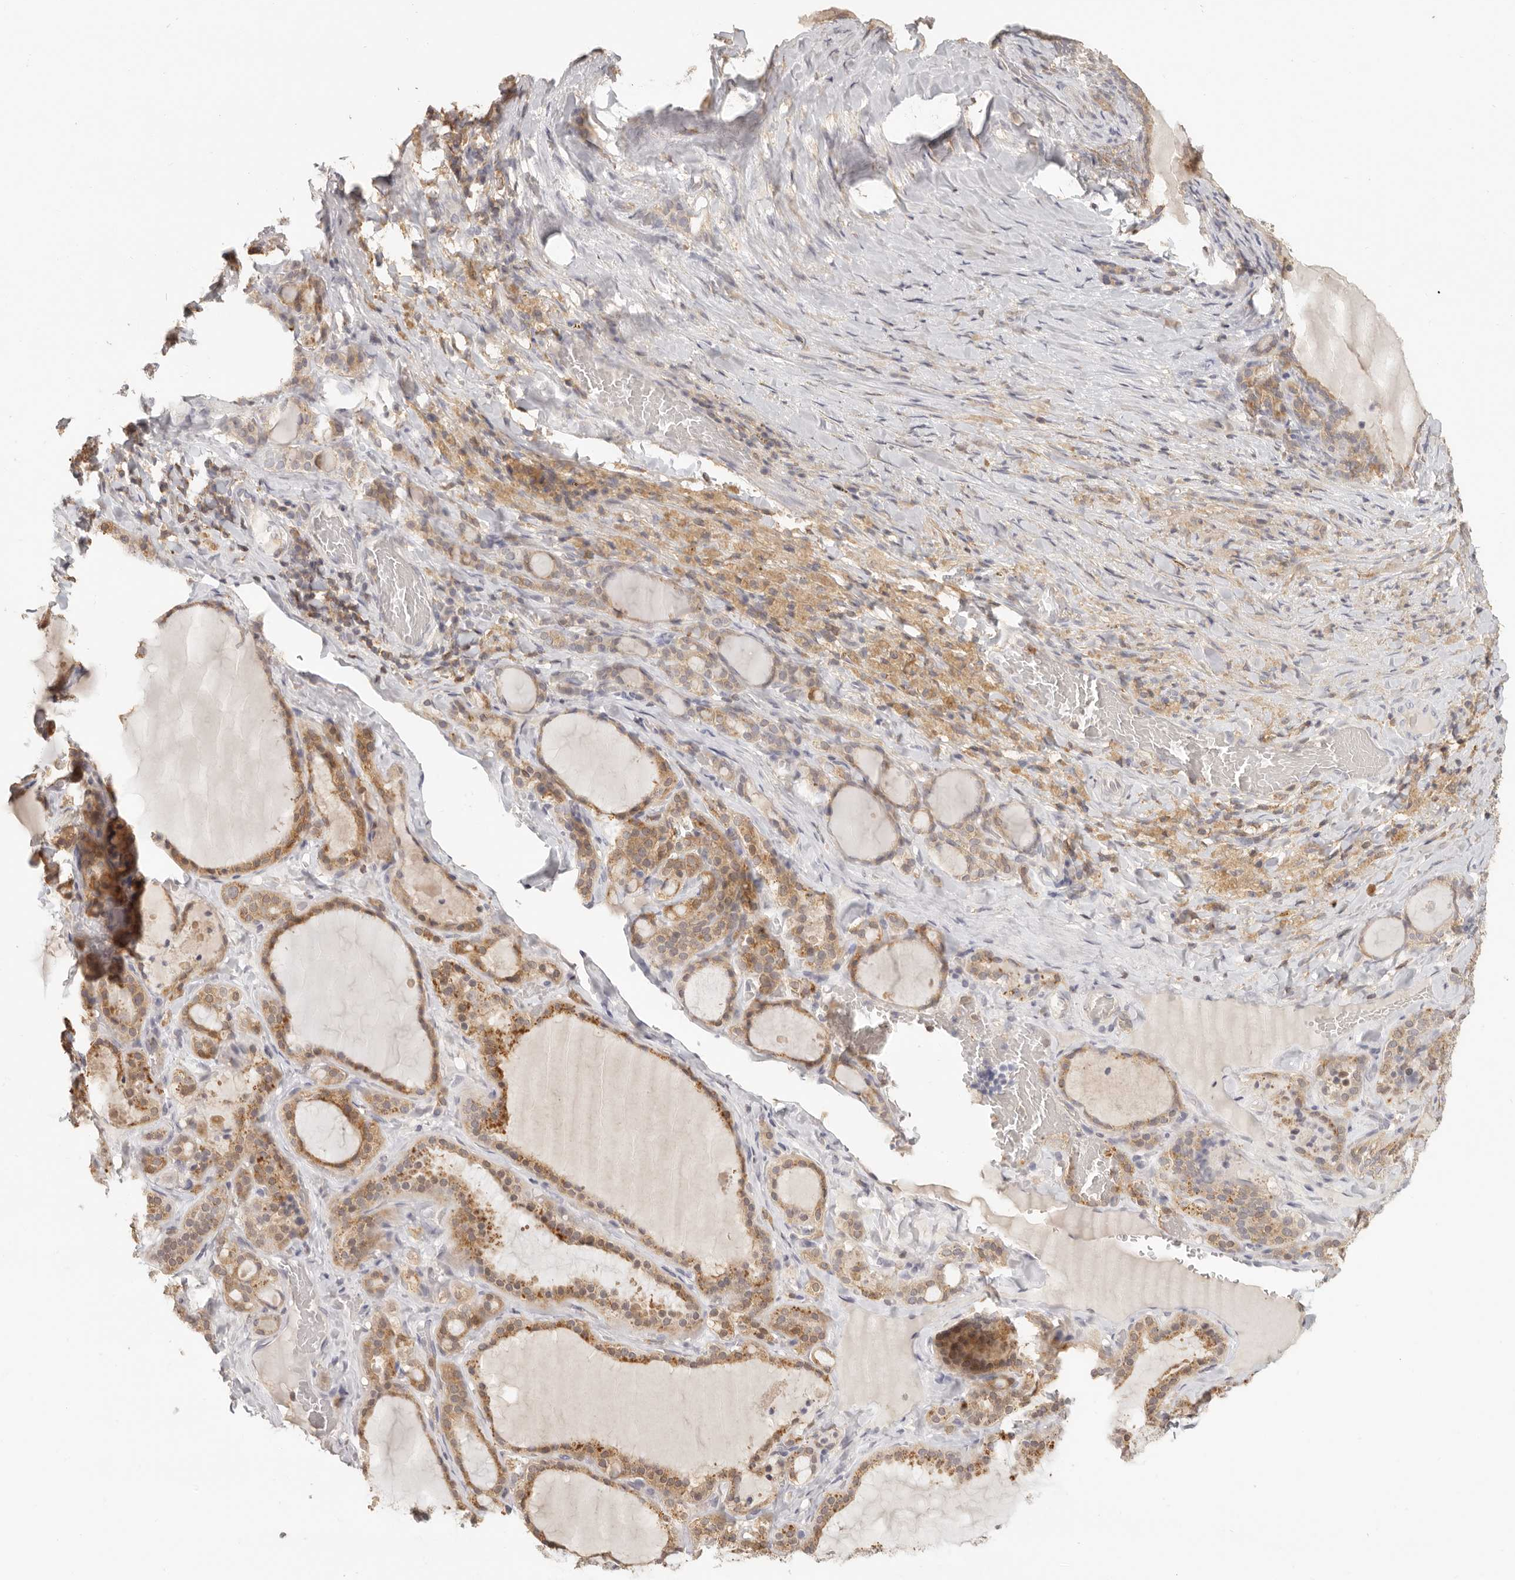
{"staining": {"intensity": "moderate", "quantity": ">75%", "location": "cytoplasmic/membranous"}, "tissue": "thyroid gland", "cell_type": "Glandular cells", "image_type": "normal", "snomed": [{"axis": "morphology", "description": "Normal tissue, NOS"}, {"axis": "topography", "description": "Thyroid gland"}], "caption": "Human thyroid gland stained with a brown dye displays moderate cytoplasmic/membranous positive positivity in approximately >75% of glandular cells.", "gene": "CSK", "patient": {"sex": "female", "age": 22}}